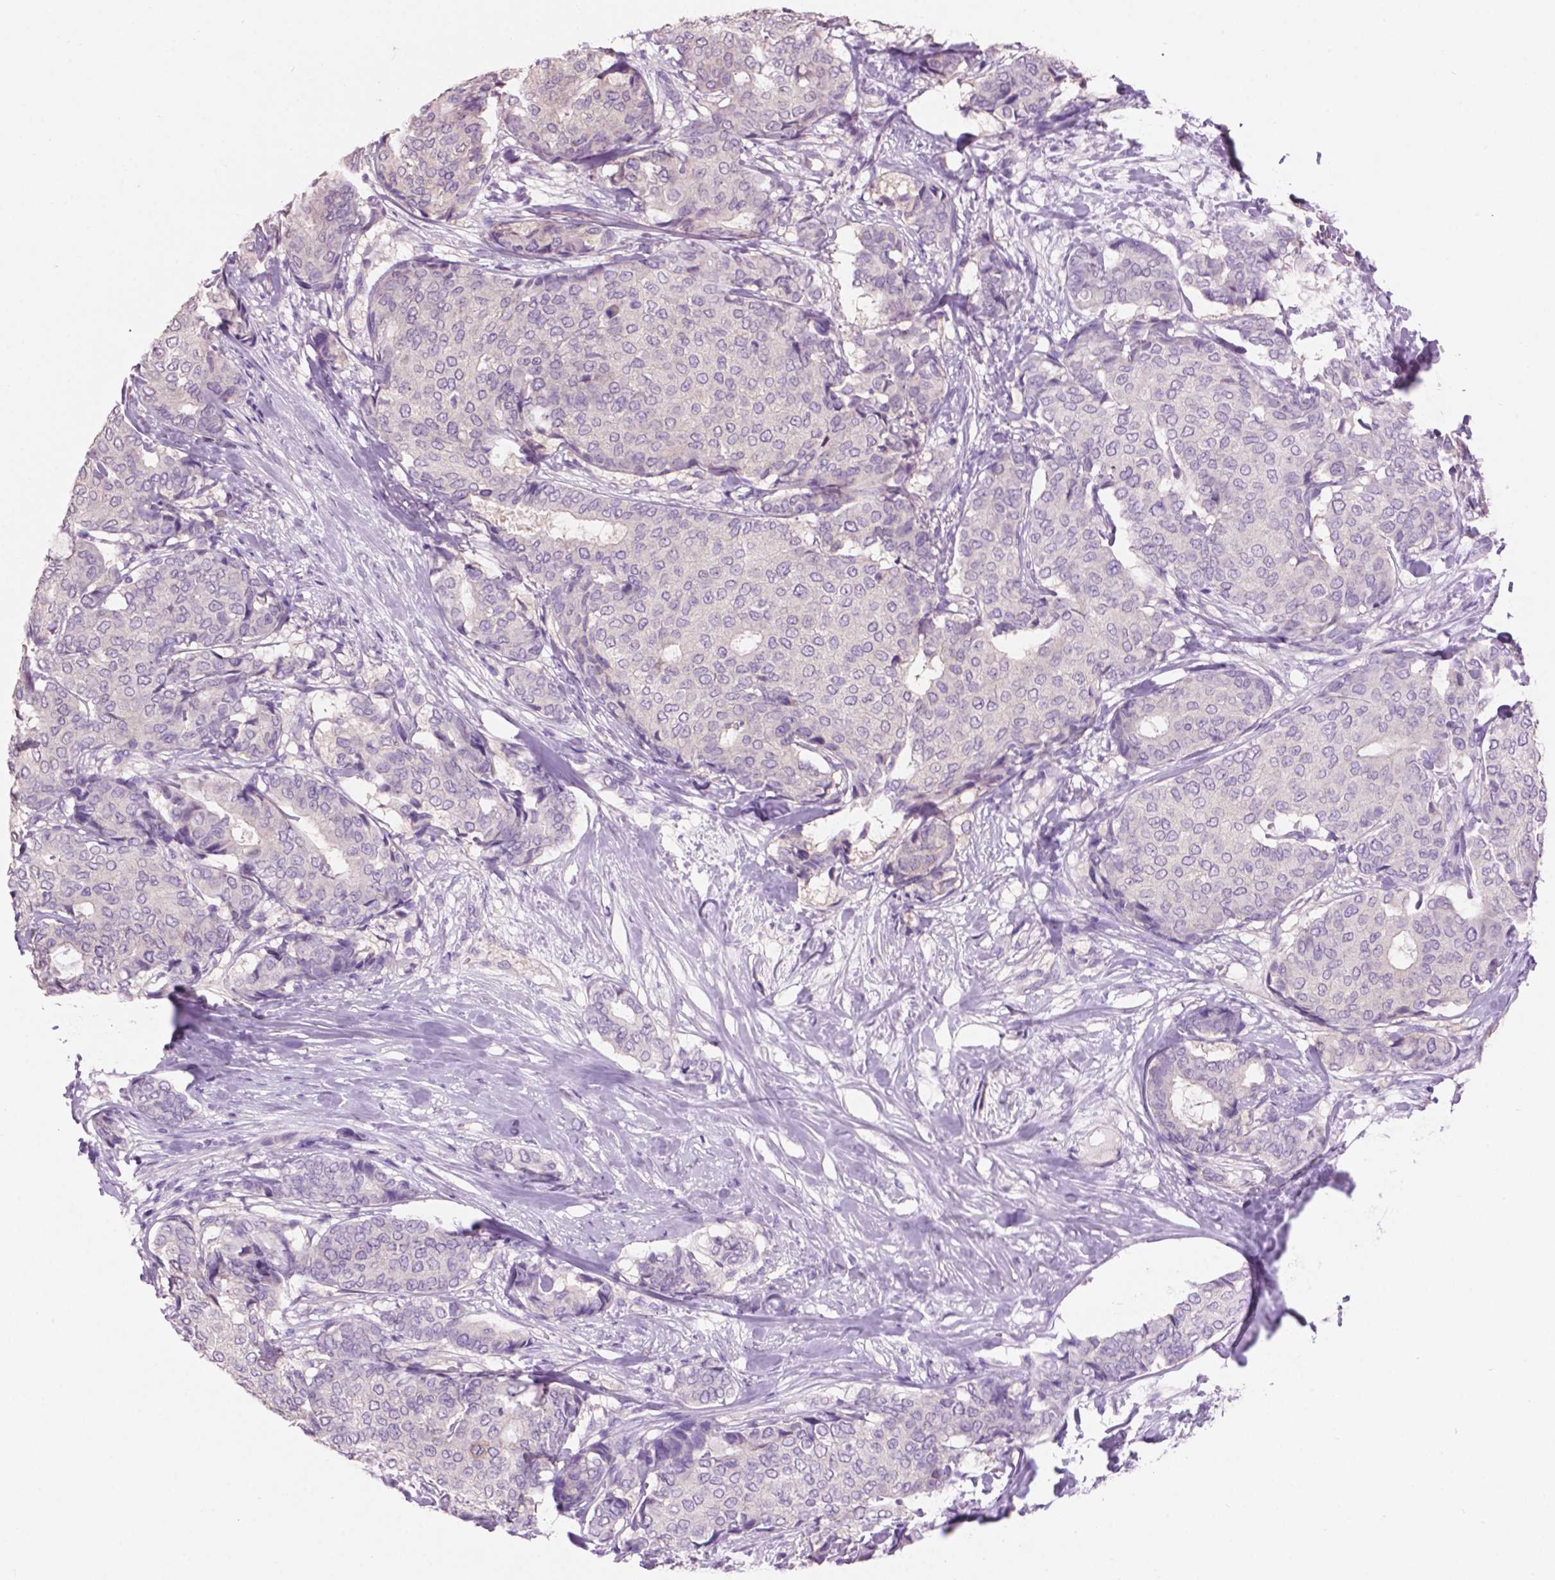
{"staining": {"intensity": "negative", "quantity": "none", "location": "none"}, "tissue": "breast cancer", "cell_type": "Tumor cells", "image_type": "cancer", "snomed": [{"axis": "morphology", "description": "Duct carcinoma"}, {"axis": "topography", "description": "Breast"}], "caption": "Immunohistochemistry (IHC) micrograph of human breast cancer (intraductal carcinoma) stained for a protein (brown), which reveals no expression in tumor cells. (DAB immunohistochemistry visualized using brightfield microscopy, high magnification).", "gene": "CRYBA4", "patient": {"sex": "female", "age": 75}}